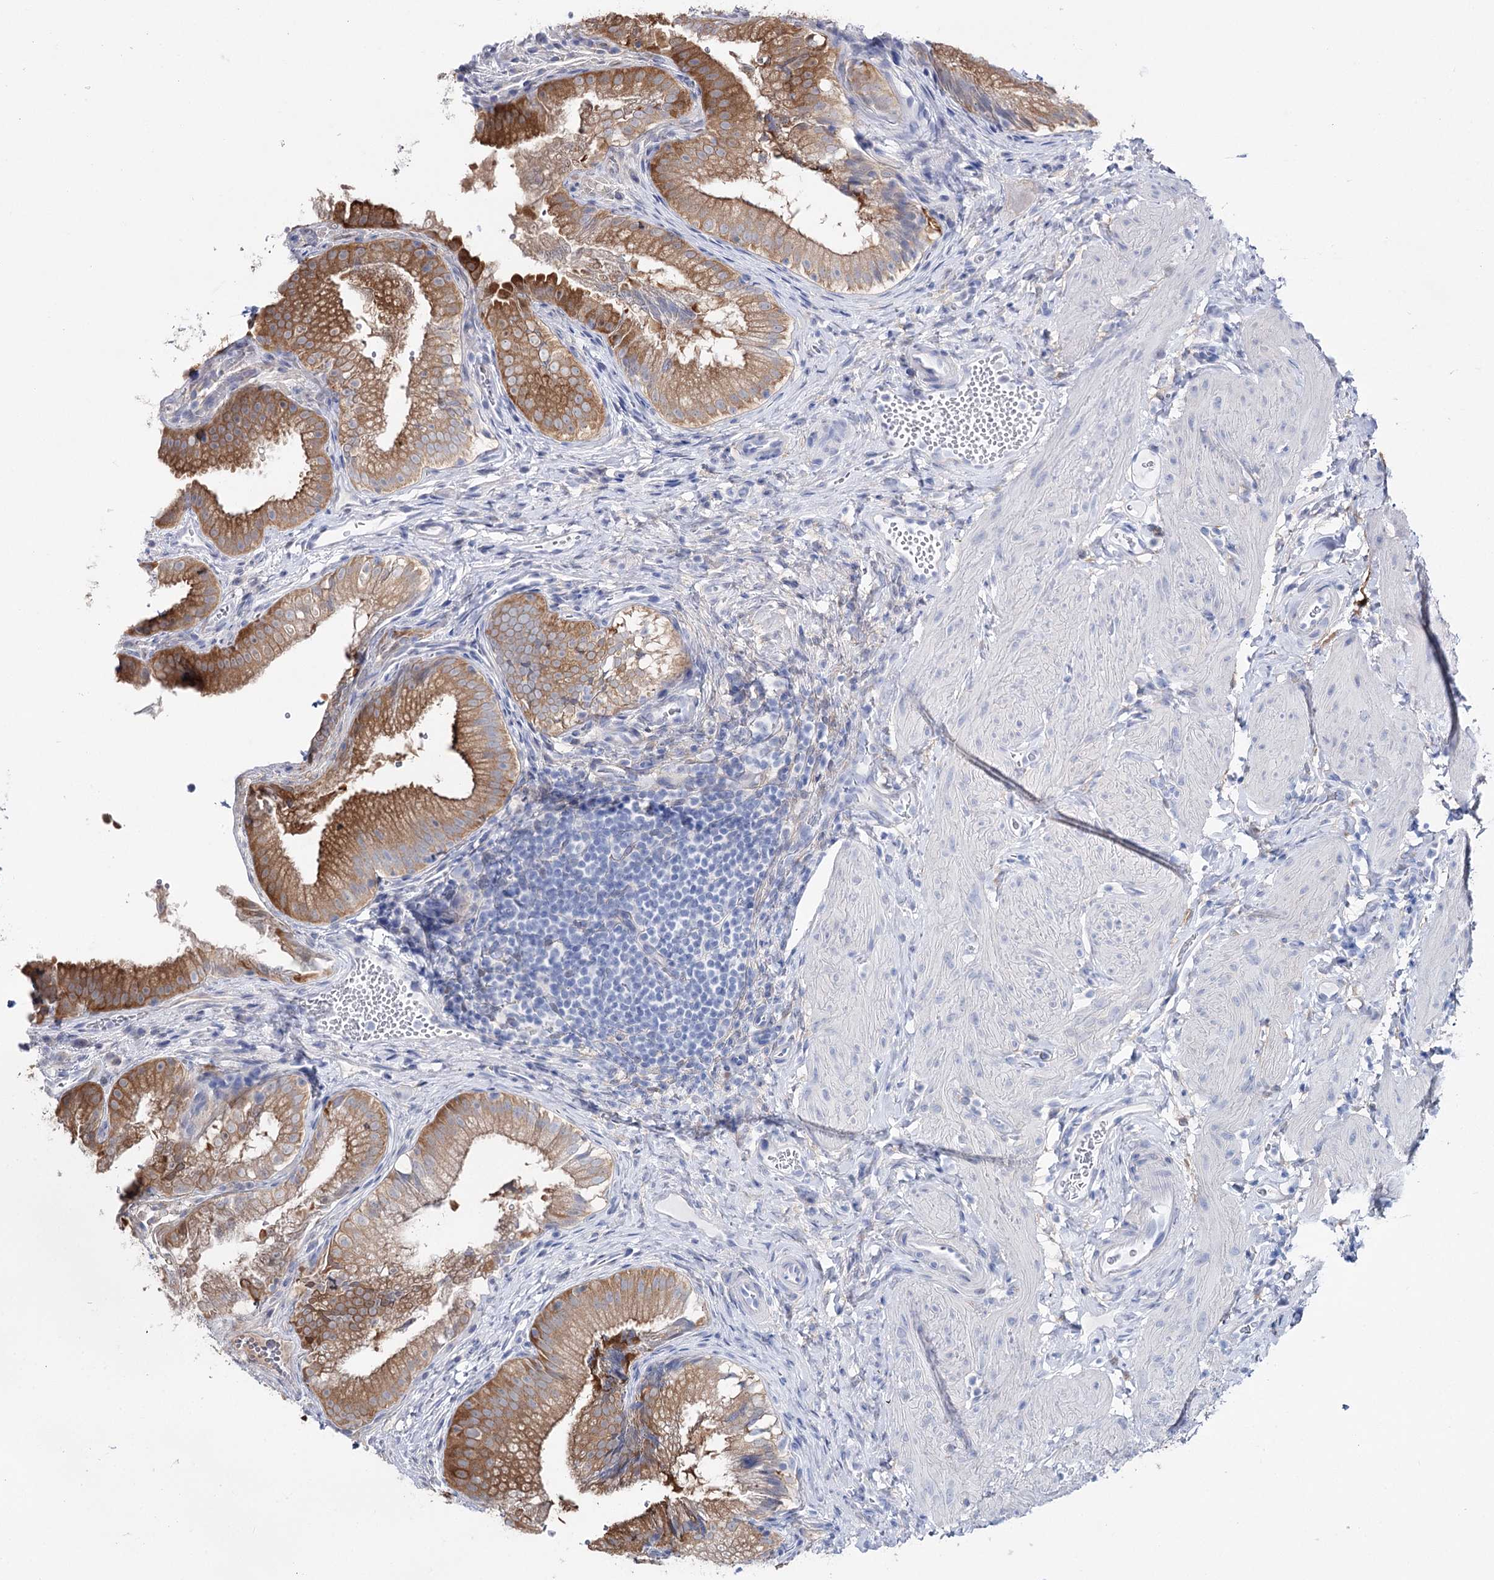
{"staining": {"intensity": "moderate", "quantity": ">75%", "location": "cytoplasmic/membranous"}, "tissue": "gallbladder", "cell_type": "Glandular cells", "image_type": "normal", "snomed": [{"axis": "morphology", "description": "Normal tissue, NOS"}, {"axis": "topography", "description": "Gallbladder"}], "caption": "Benign gallbladder shows moderate cytoplasmic/membranous staining in approximately >75% of glandular cells, visualized by immunohistochemistry.", "gene": "UGDH", "patient": {"sex": "female", "age": 30}}